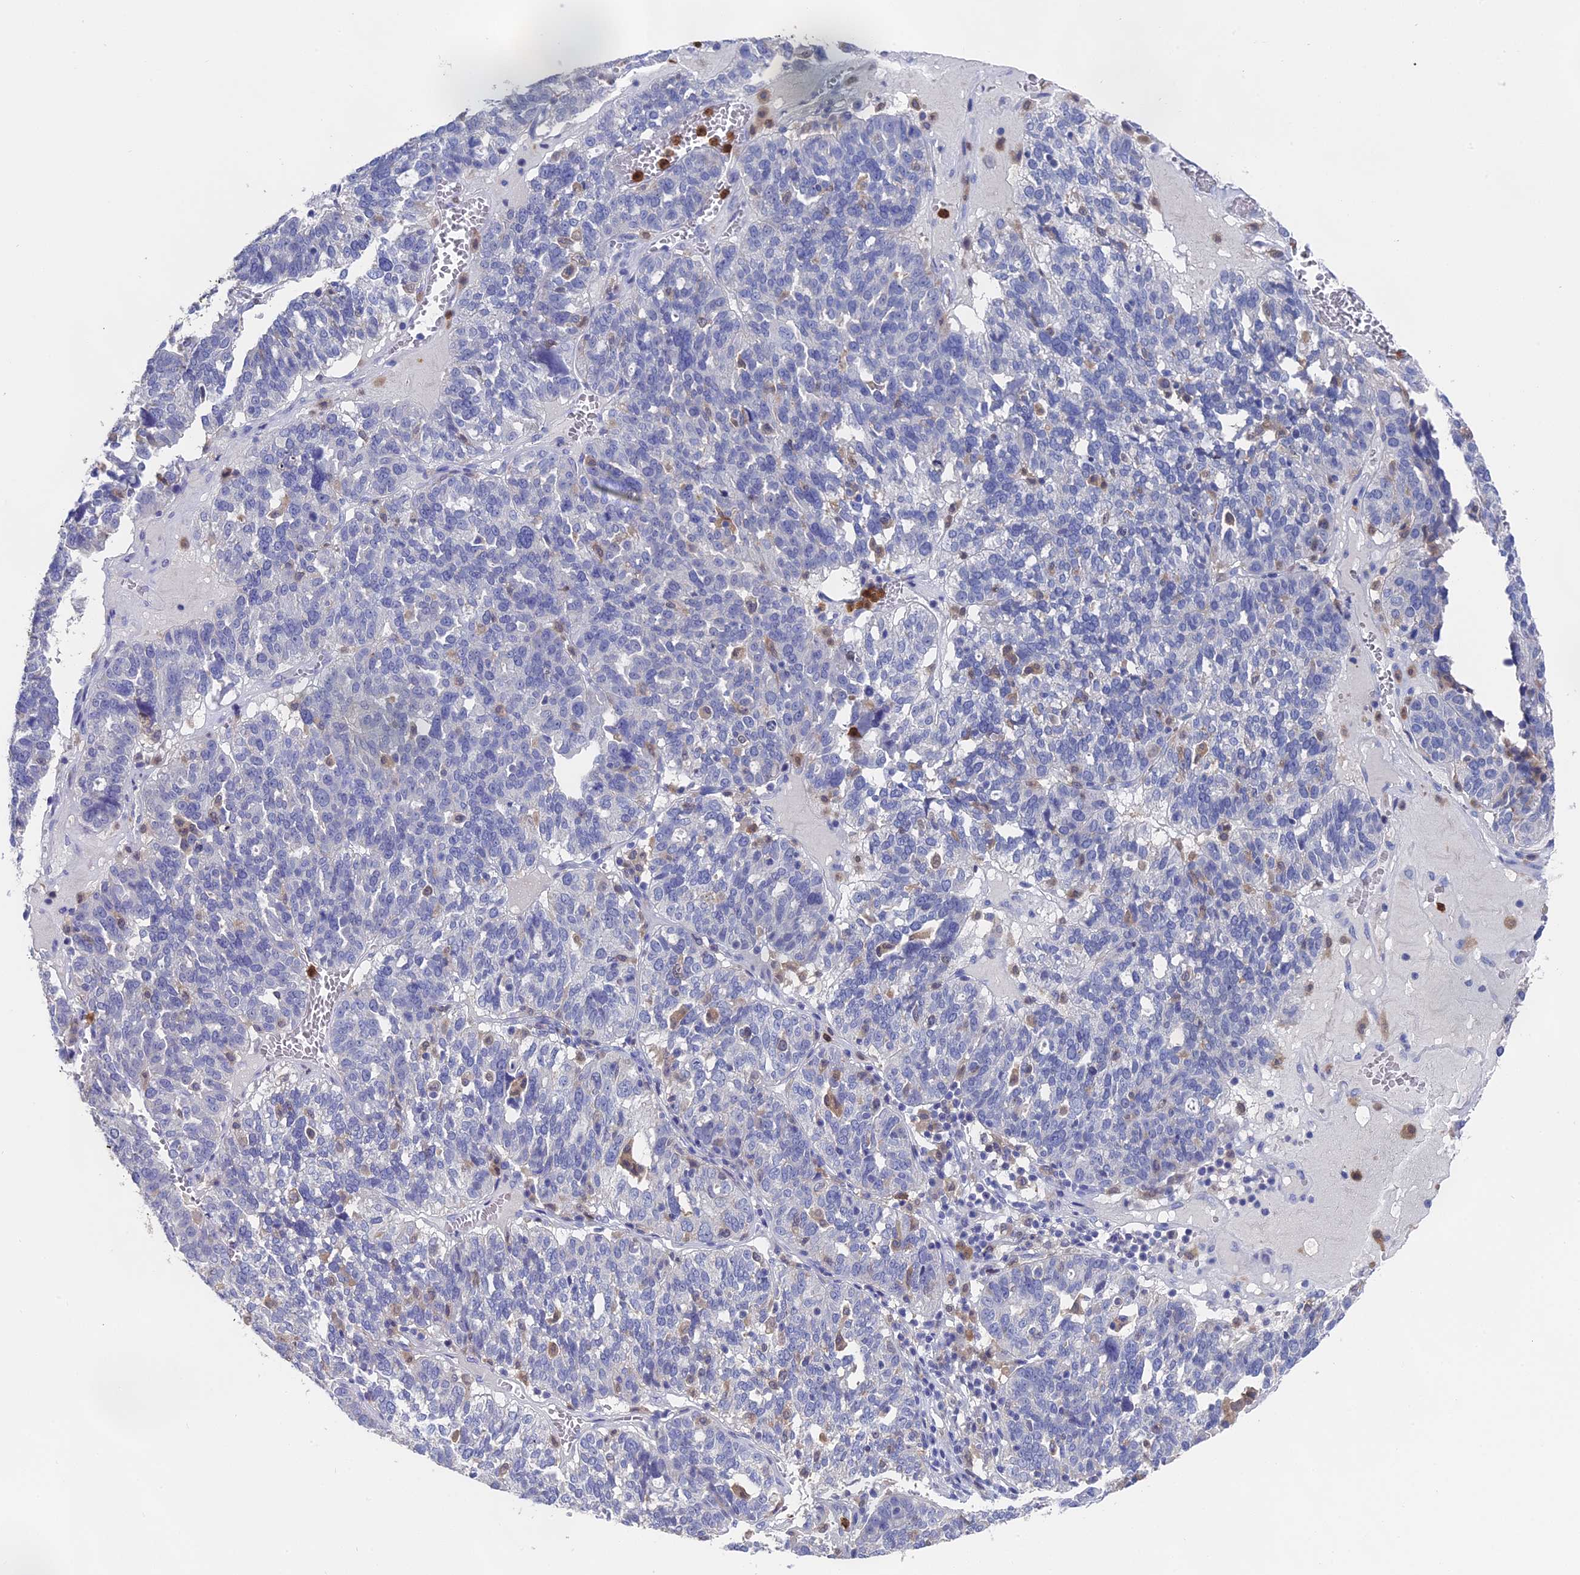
{"staining": {"intensity": "negative", "quantity": "none", "location": "none"}, "tissue": "ovarian cancer", "cell_type": "Tumor cells", "image_type": "cancer", "snomed": [{"axis": "morphology", "description": "Cystadenocarcinoma, serous, NOS"}, {"axis": "topography", "description": "Ovary"}], "caption": "Immunohistochemical staining of ovarian serous cystadenocarcinoma displays no significant positivity in tumor cells.", "gene": "NCF4", "patient": {"sex": "female", "age": 59}}